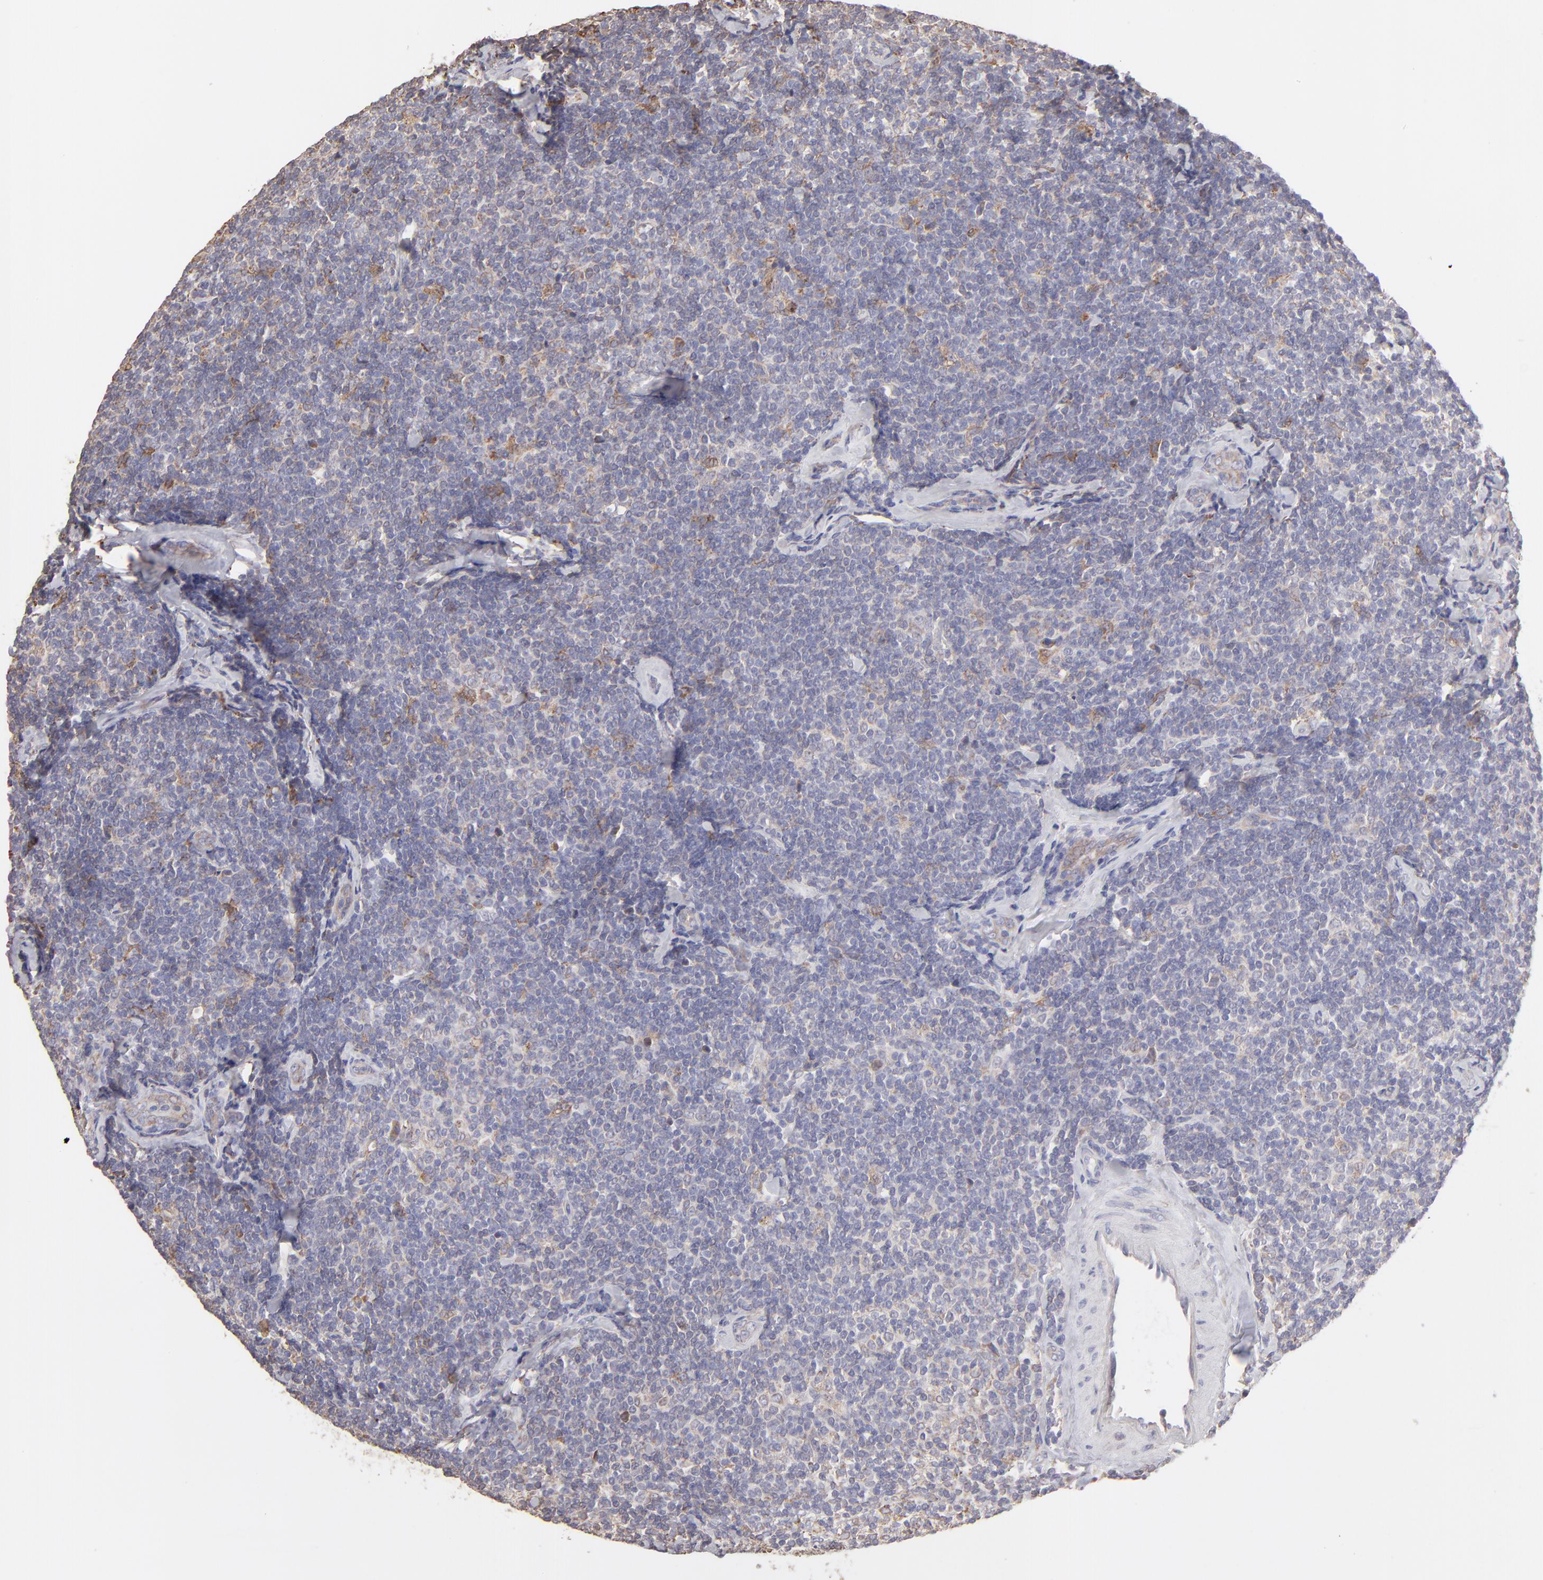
{"staining": {"intensity": "weak", "quantity": "25%-75%", "location": "cytoplasmic/membranous"}, "tissue": "lymphoma", "cell_type": "Tumor cells", "image_type": "cancer", "snomed": [{"axis": "morphology", "description": "Malignant lymphoma, non-Hodgkin's type, Low grade"}, {"axis": "topography", "description": "Lymph node"}], "caption": "Immunohistochemistry (IHC) staining of lymphoma, which demonstrates low levels of weak cytoplasmic/membranous positivity in about 25%-75% of tumor cells indicating weak cytoplasmic/membranous protein positivity. The staining was performed using DAB (3,3'-diaminobenzidine) (brown) for protein detection and nuclei were counterstained in hematoxylin (blue).", "gene": "CALR", "patient": {"sex": "female", "age": 56}}